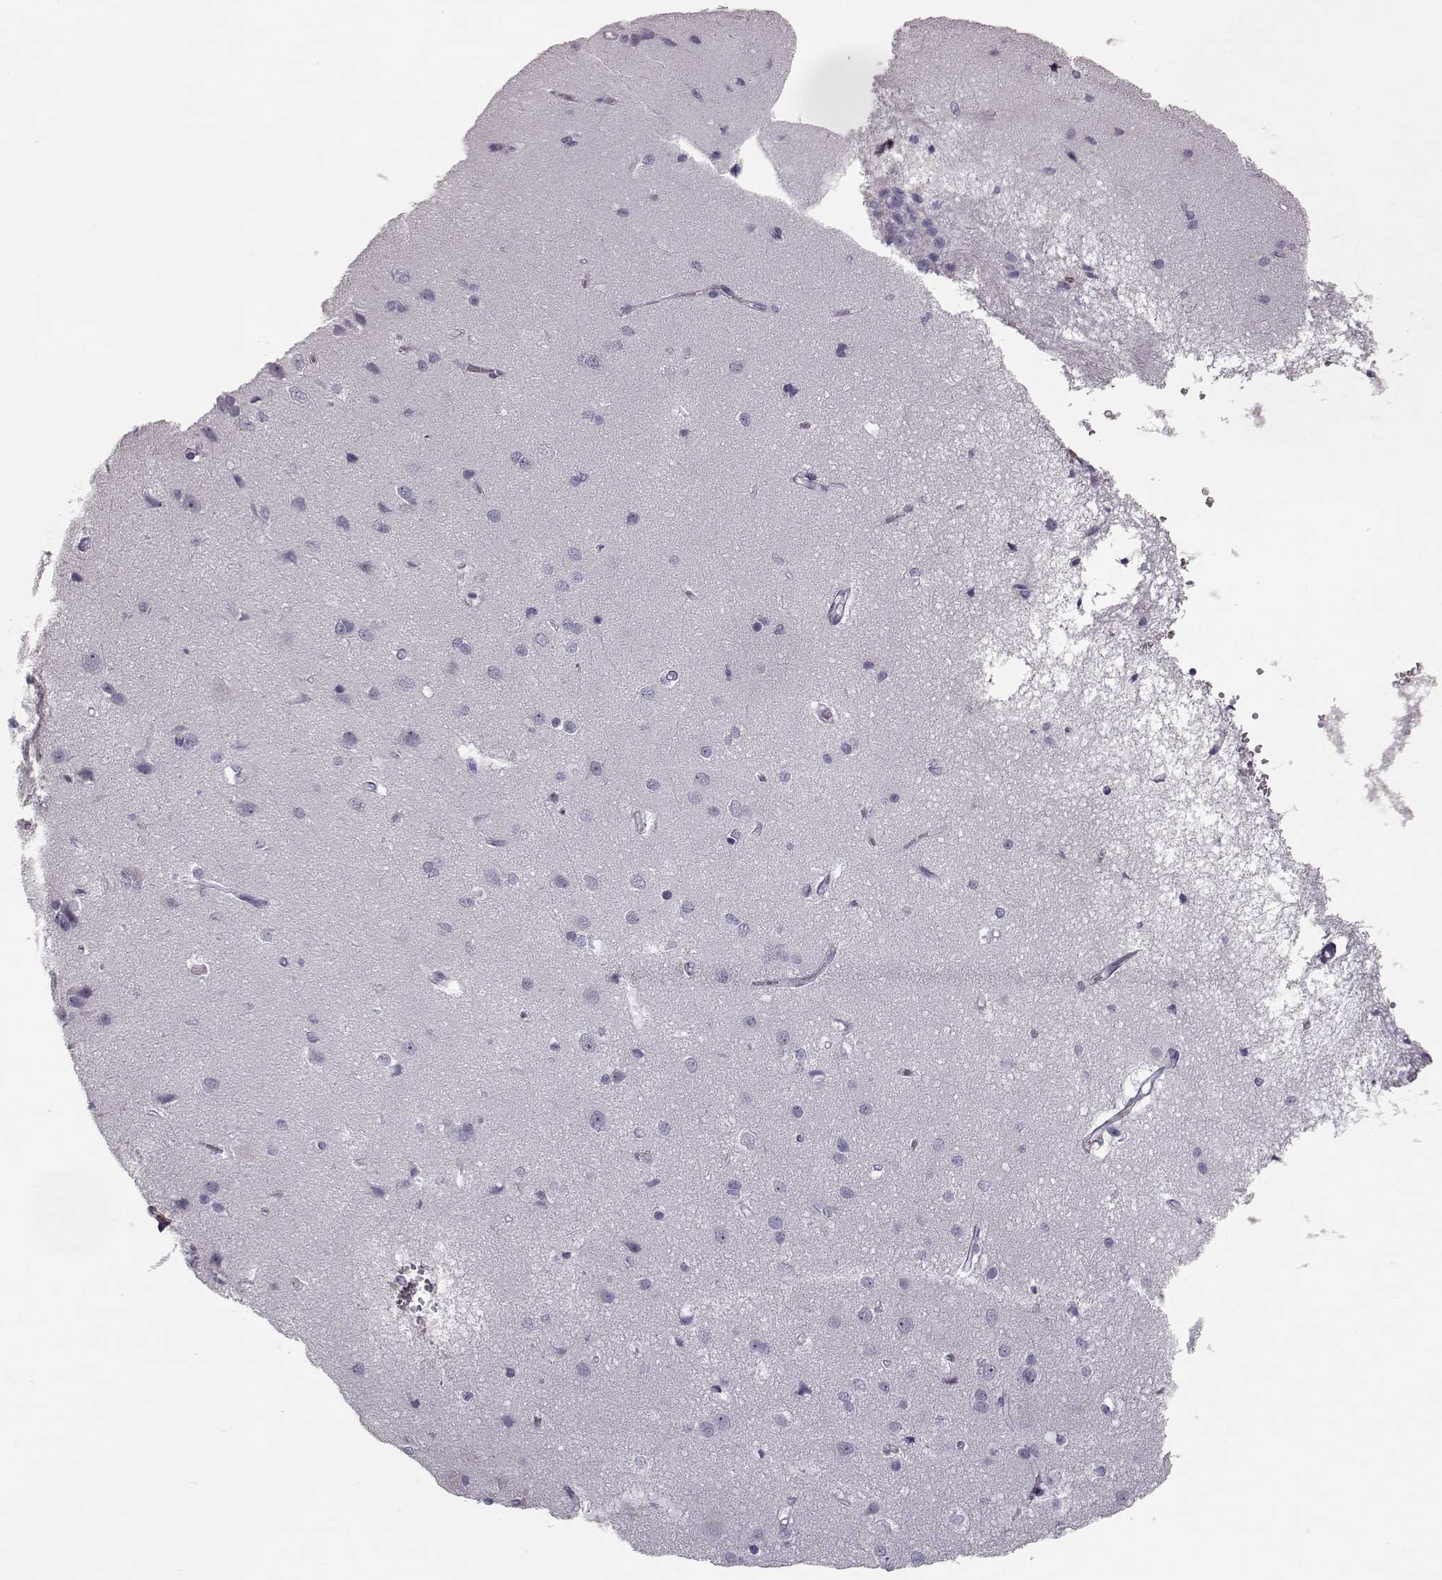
{"staining": {"intensity": "negative", "quantity": "none", "location": "none"}, "tissue": "cerebral cortex", "cell_type": "Endothelial cells", "image_type": "normal", "snomed": [{"axis": "morphology", "description": "Normal tissue, NOS"}, {"axis": "topography", "description": "Cerebral cortex"}], "caption": "Immunohistochemistry of normal human cerebral cortex exhibits no expression in endothelial cells.", "gene": "CCL19", "patient": {"sex": "male", "age": 37}}